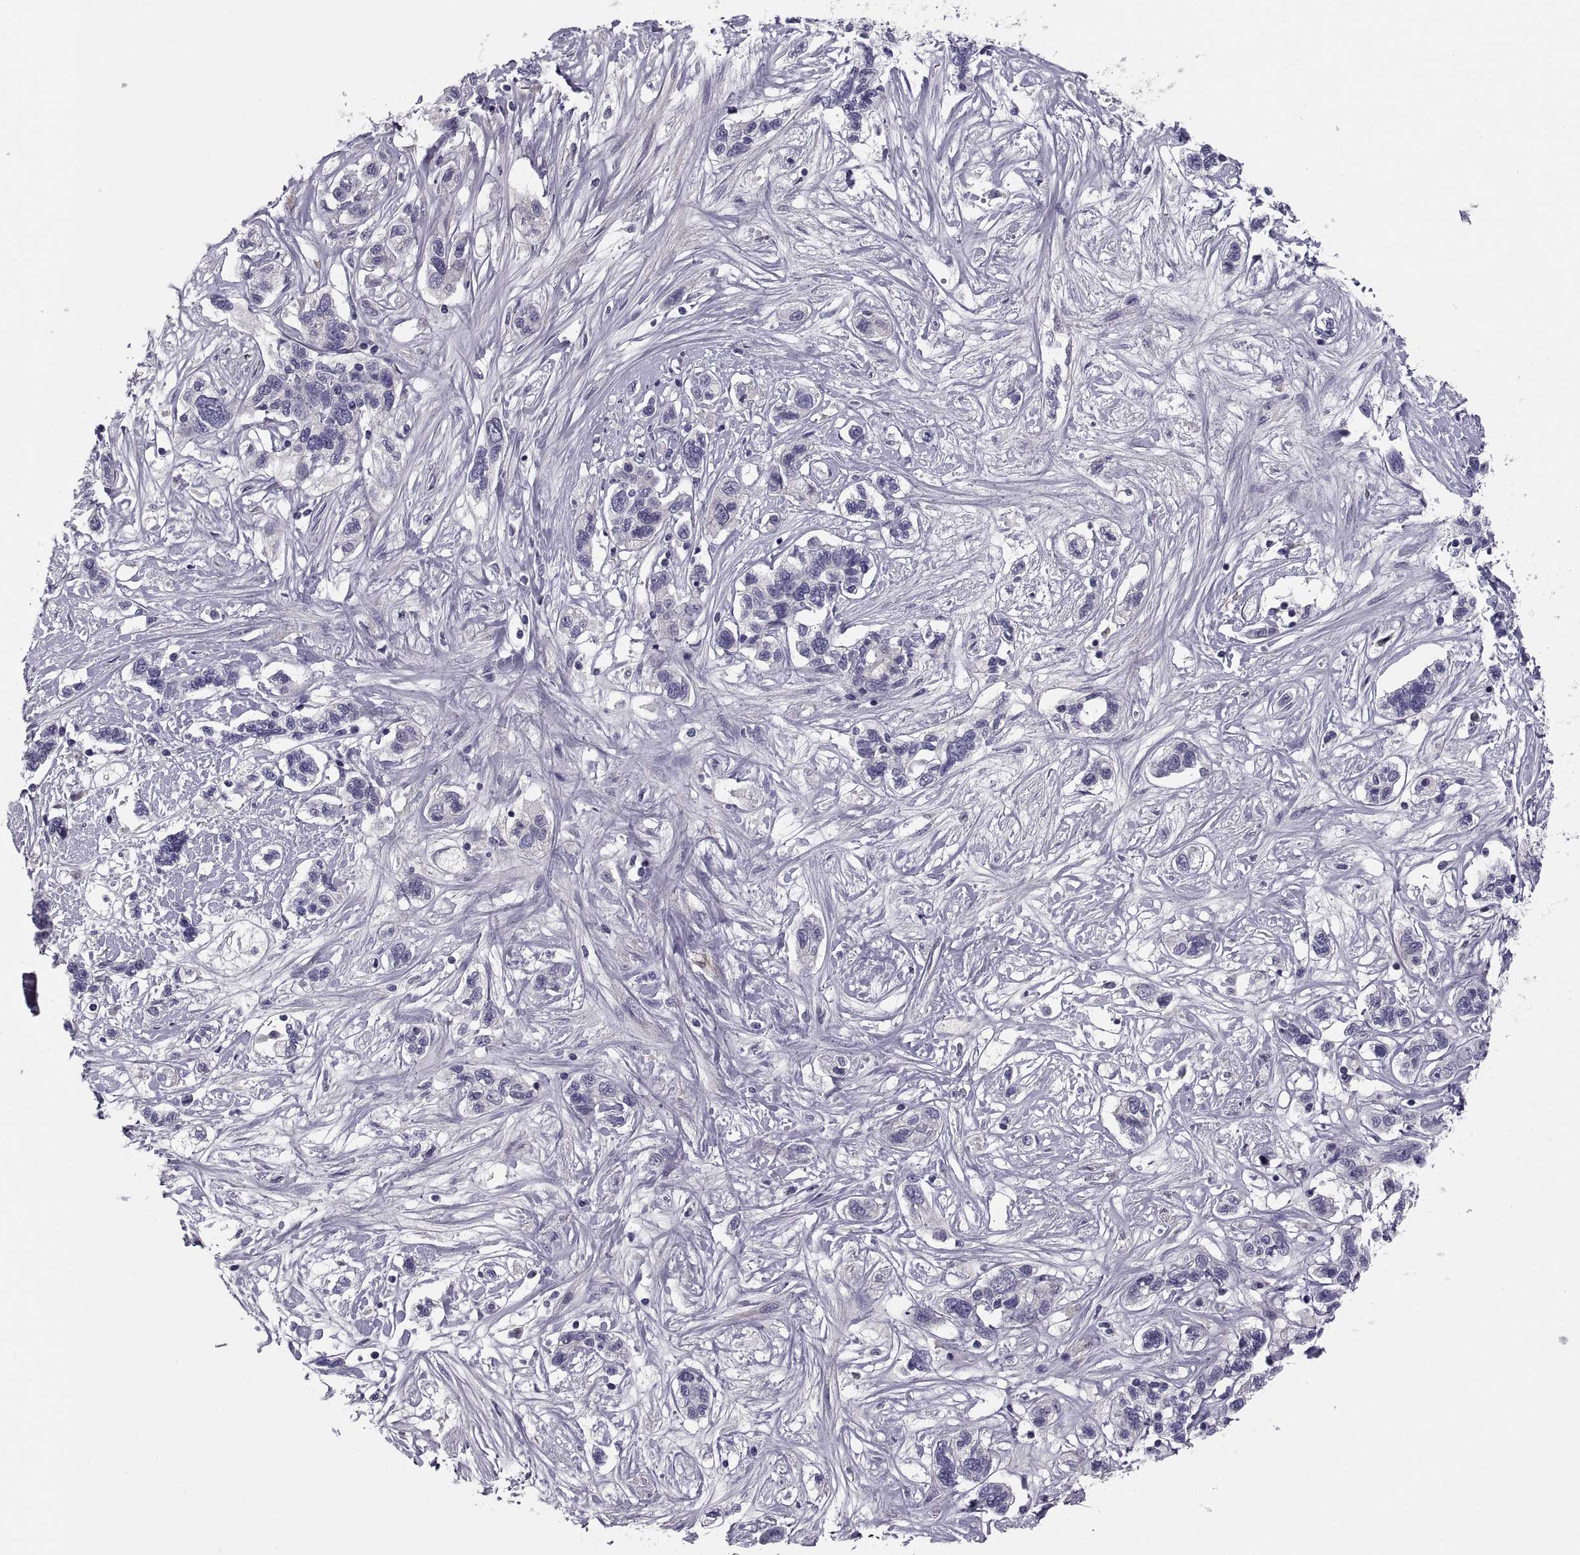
{"staining": {"intensity": "negative", "quantity": "none", "location": "none"}, "tissue": "liver cancer", "cell_type": "Tumor cells", "image_type": "cancer", "snomed": [{"axis": "morphology", "description": "Adenocarcinoma, NOS"}, {"axis": "morphology", "description": "Cholangiocarcinoma"}, {"axis": "topography", "description": "Liver"}], "caption": "Protein analysis of liver cancer (cholangiocarcinoma) shows no significant expression in tumor cells.", "gene": "PDZRN4", "patient": {"sex": "male", "age": 64}}